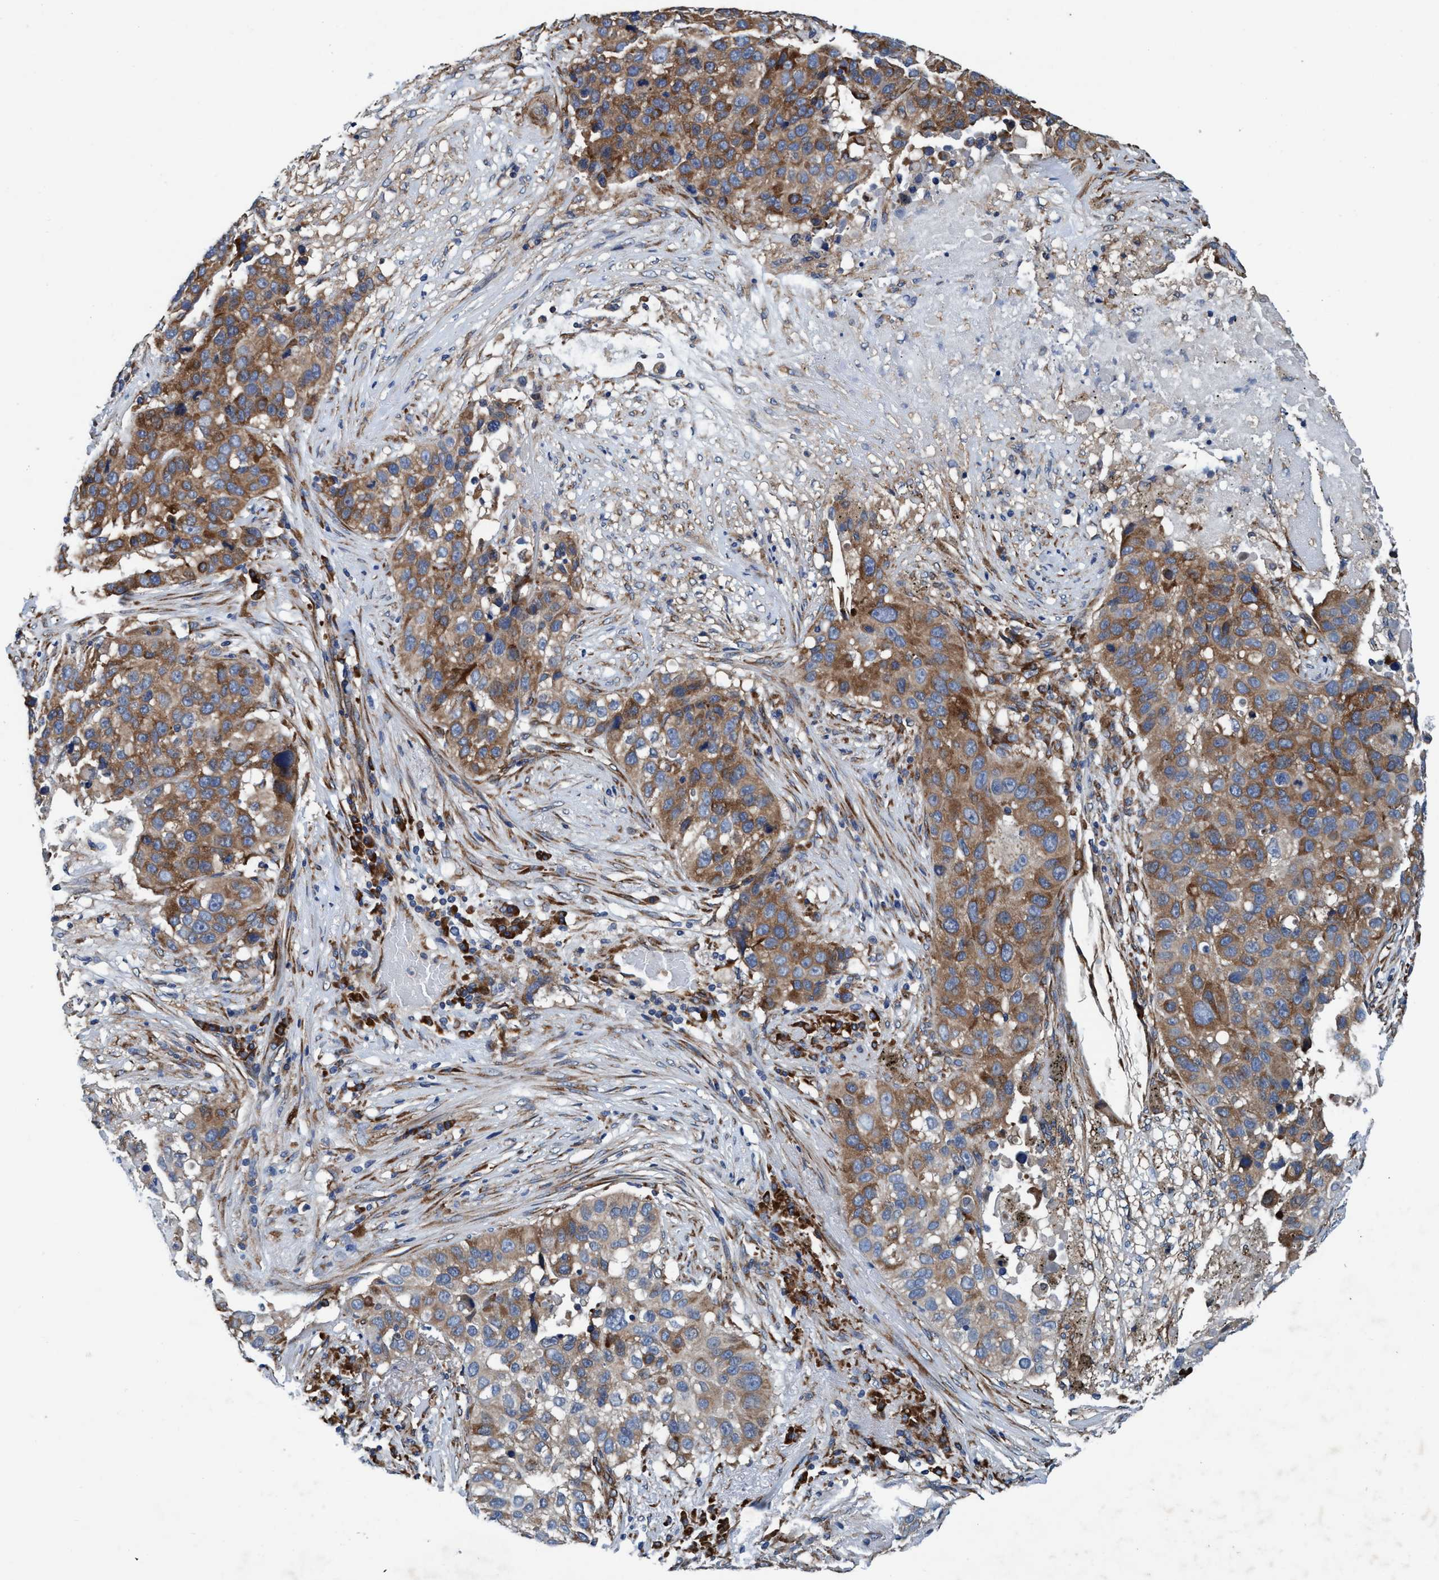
{"staining": {"intensity": "moderate", "quantity": ">75%", "location": "cytoplasmic/membranous"}, "tissue": "lung cancer", "cell_type": "Tumor cells", "image_type": "cancer", "snomed": [{"axis": "morphology", "description": "Squamous cell carcinoma, NOS"}, {"axis": "topography", "description": "Lung"}], "caption": "Tumor cells exhibit medium levels of moderate cytoplasmic/membranous staining in about >75% of cells in lung cancer (squamous cell carcinoma).", "gene": "ENDOG", "patient": {"sex": "male", "age": 57}}